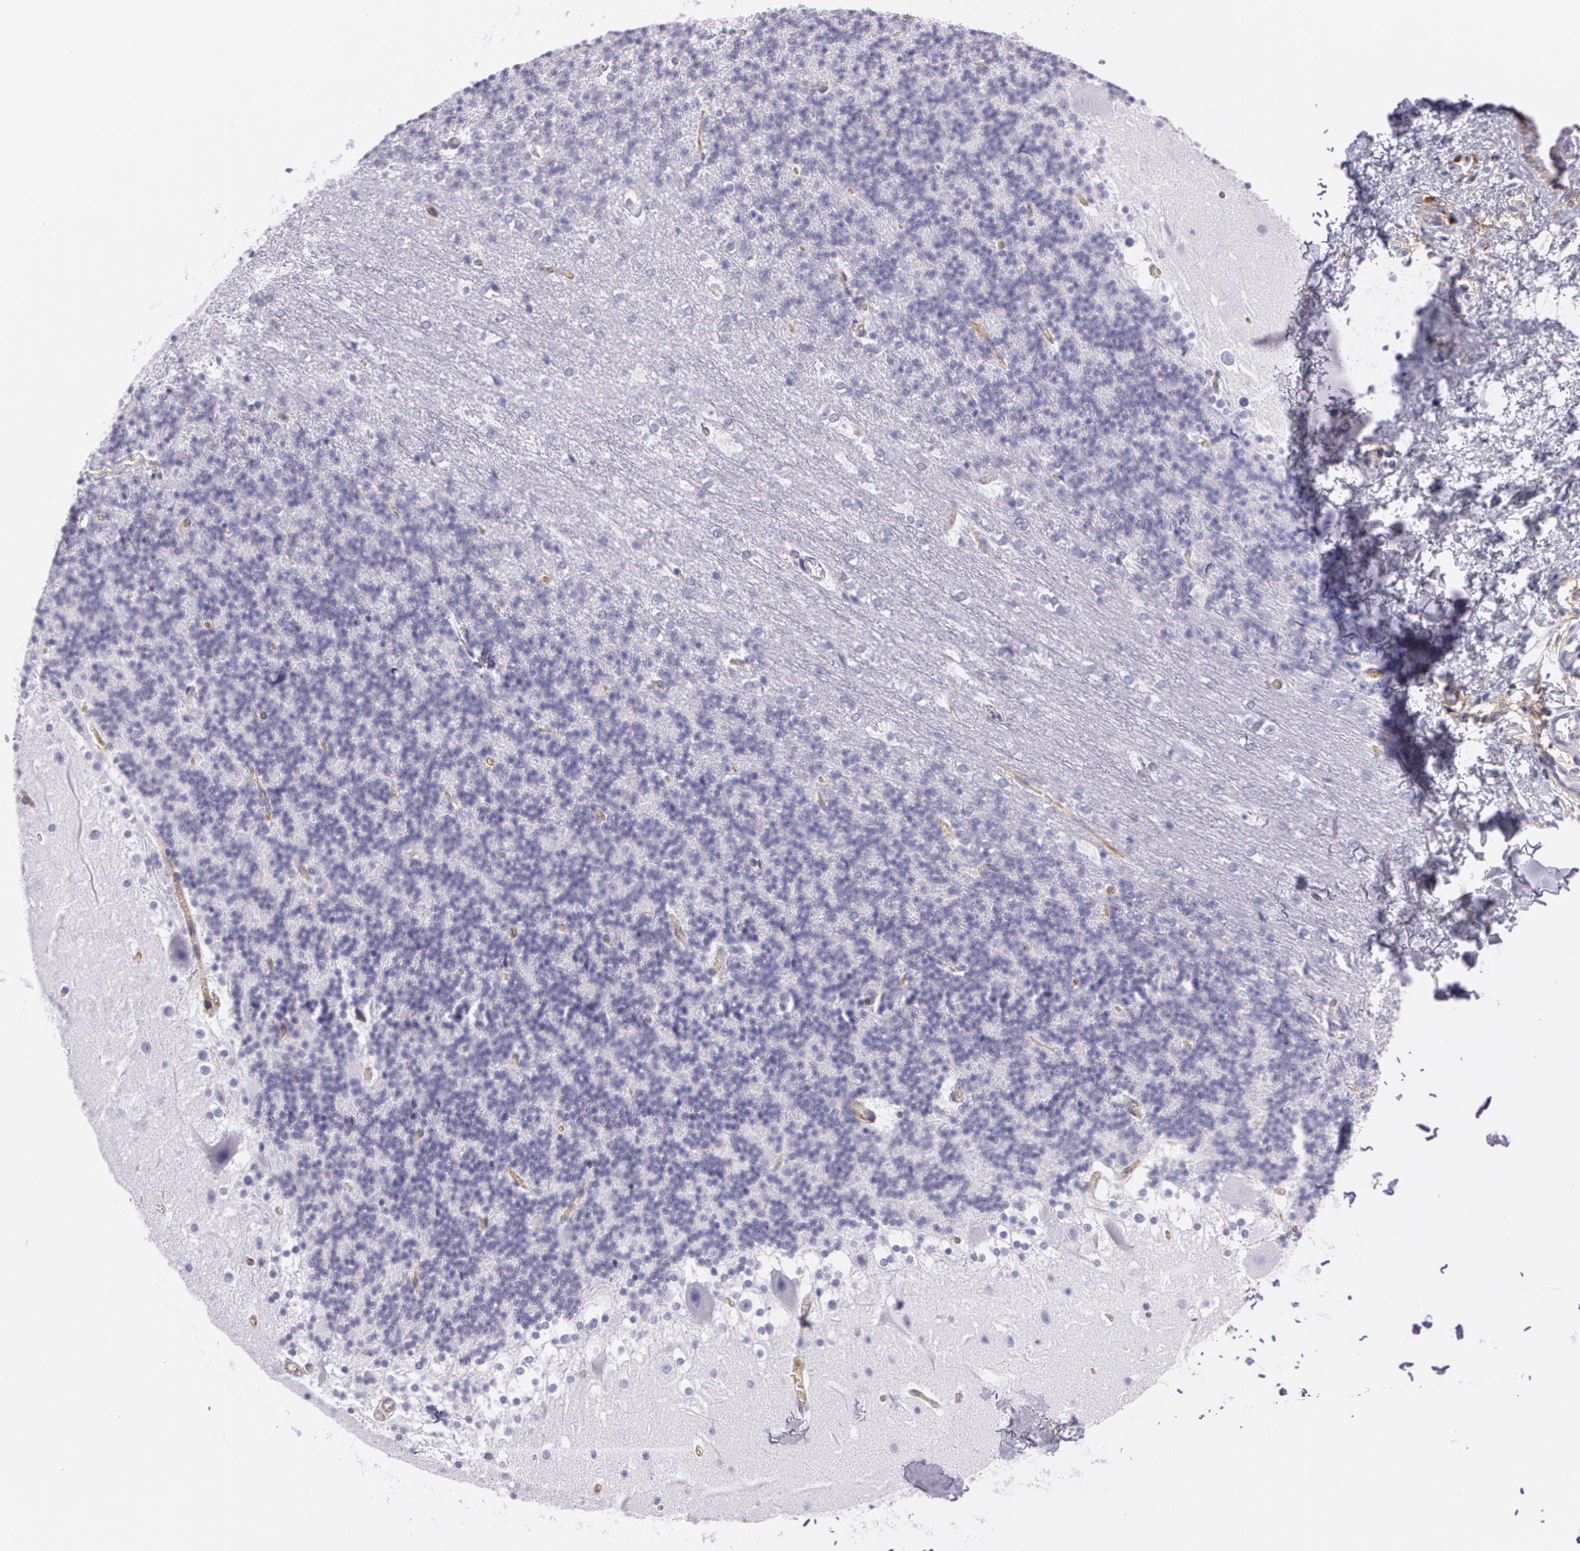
{"staining": {"intensity": "negative", "quantity": "none", "location": "none"}, "tissue": "cerebellum", "cell_type": "Cells in granular layer", "image_type": "normal", "snomed": [{"axis": "morphology", "description": "Normal tissue, NOS"}, {"axis": "topography", "description": "Cerebellum"}], "caption": "Immunohistochemistry histopathology image of unremarkable cerebellum: cerebellum stained with DAB shows no significant protein staining in cells in granular layer.", "gene": "LY75", "patient": {"sex": "female", "age": 19}}